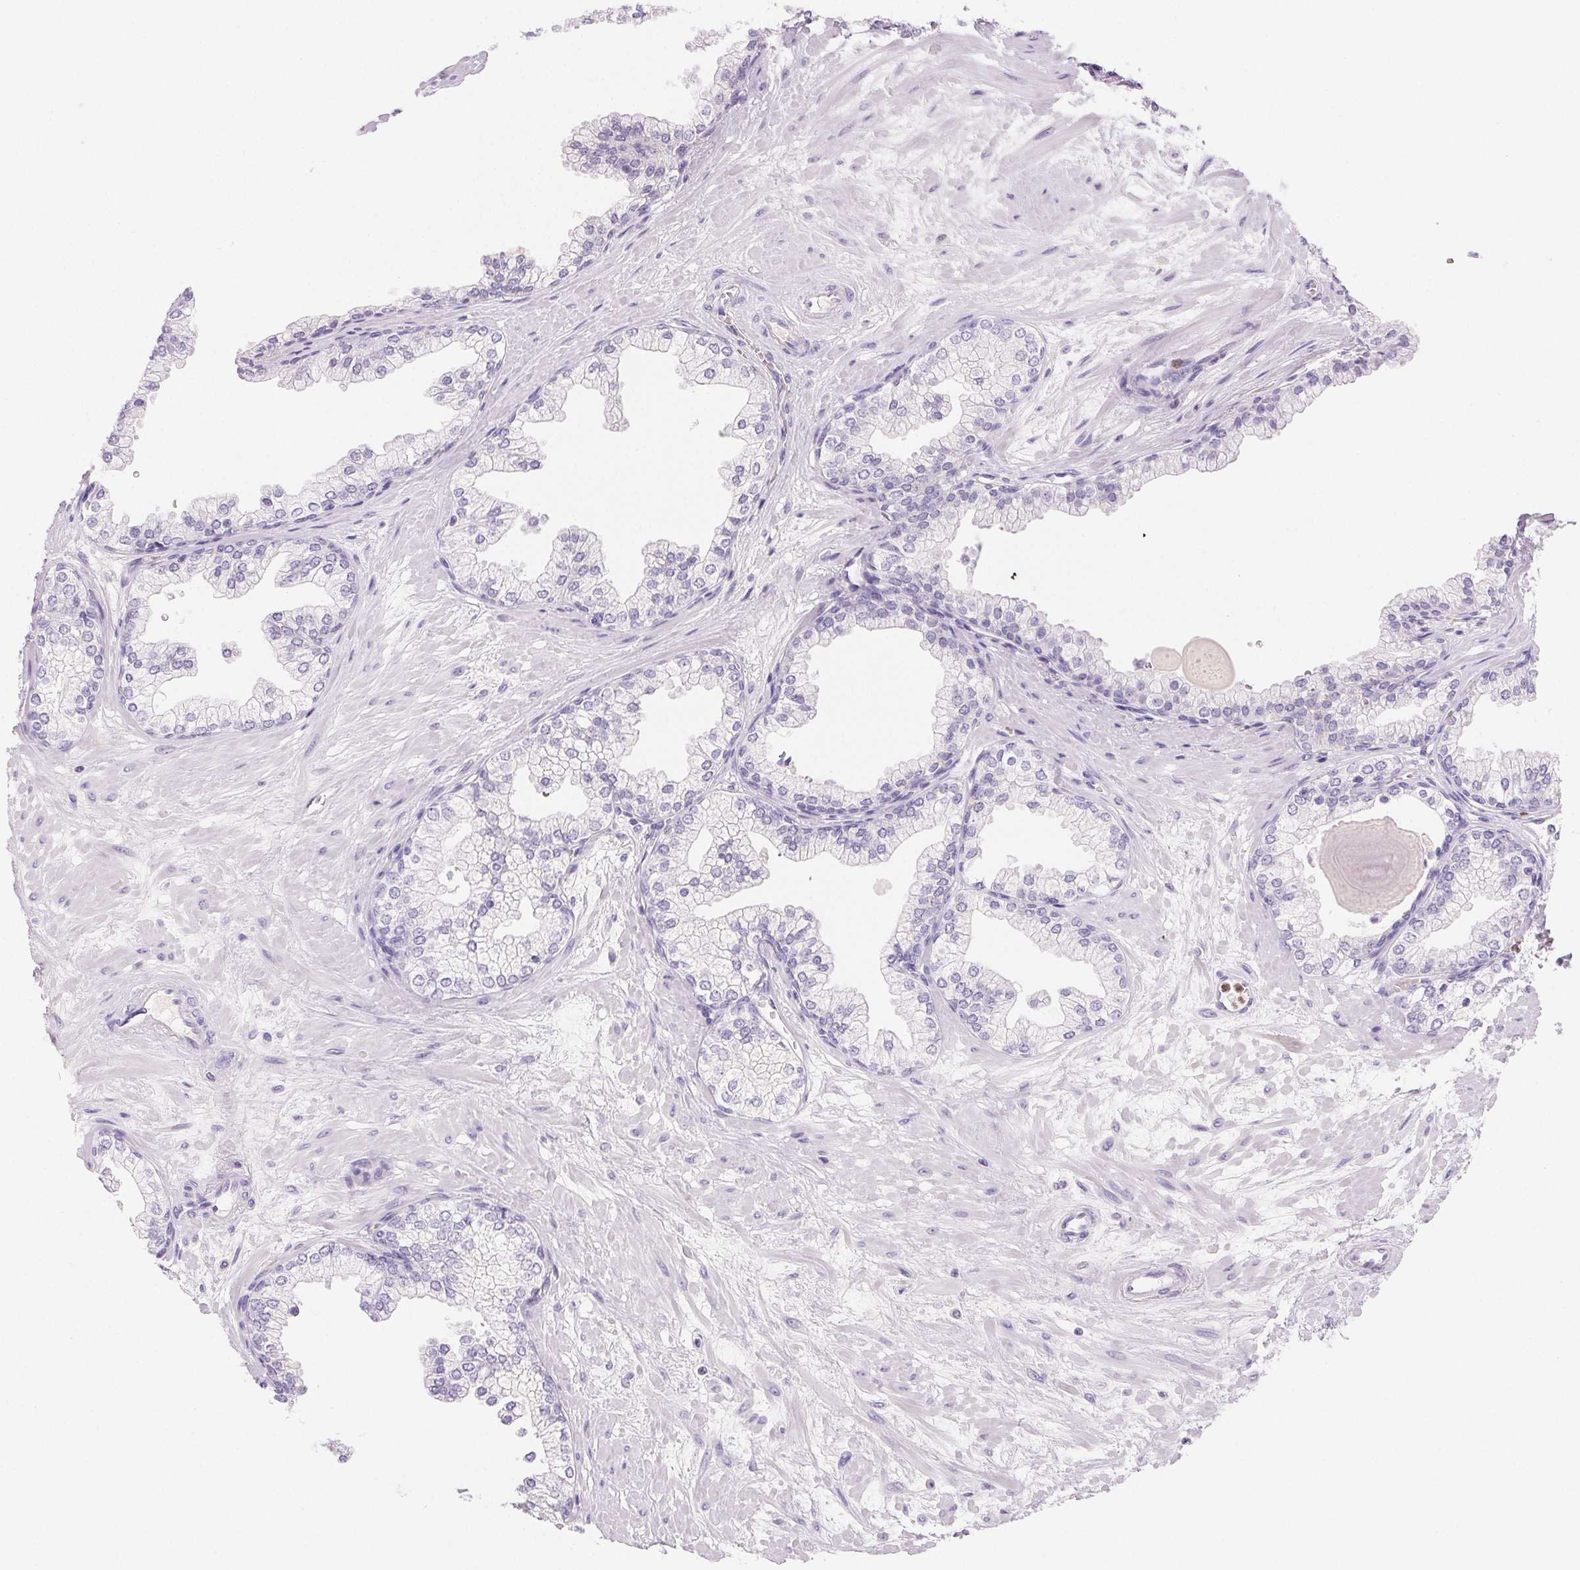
{"staining": {"intensity": "negative", "quantity": "none", "location": "none"}, "tissue": "prostate", "cell_type": "Glandular cells", "image_type": "normal", "snomed": [{"axis": "morphology", "description": "Normal tissue, NOS"}, {"axis": "topography", "description": "Prostate"}, {"axis": "topography", "description": "Peripheral nerve tissue"}], "caption": "The immunohistochemistry (IHC) micrograph has no significant expression in glandular cells of prostate.", "gene": "PADI4", "patient": {"sex": "male", "age": 61}}